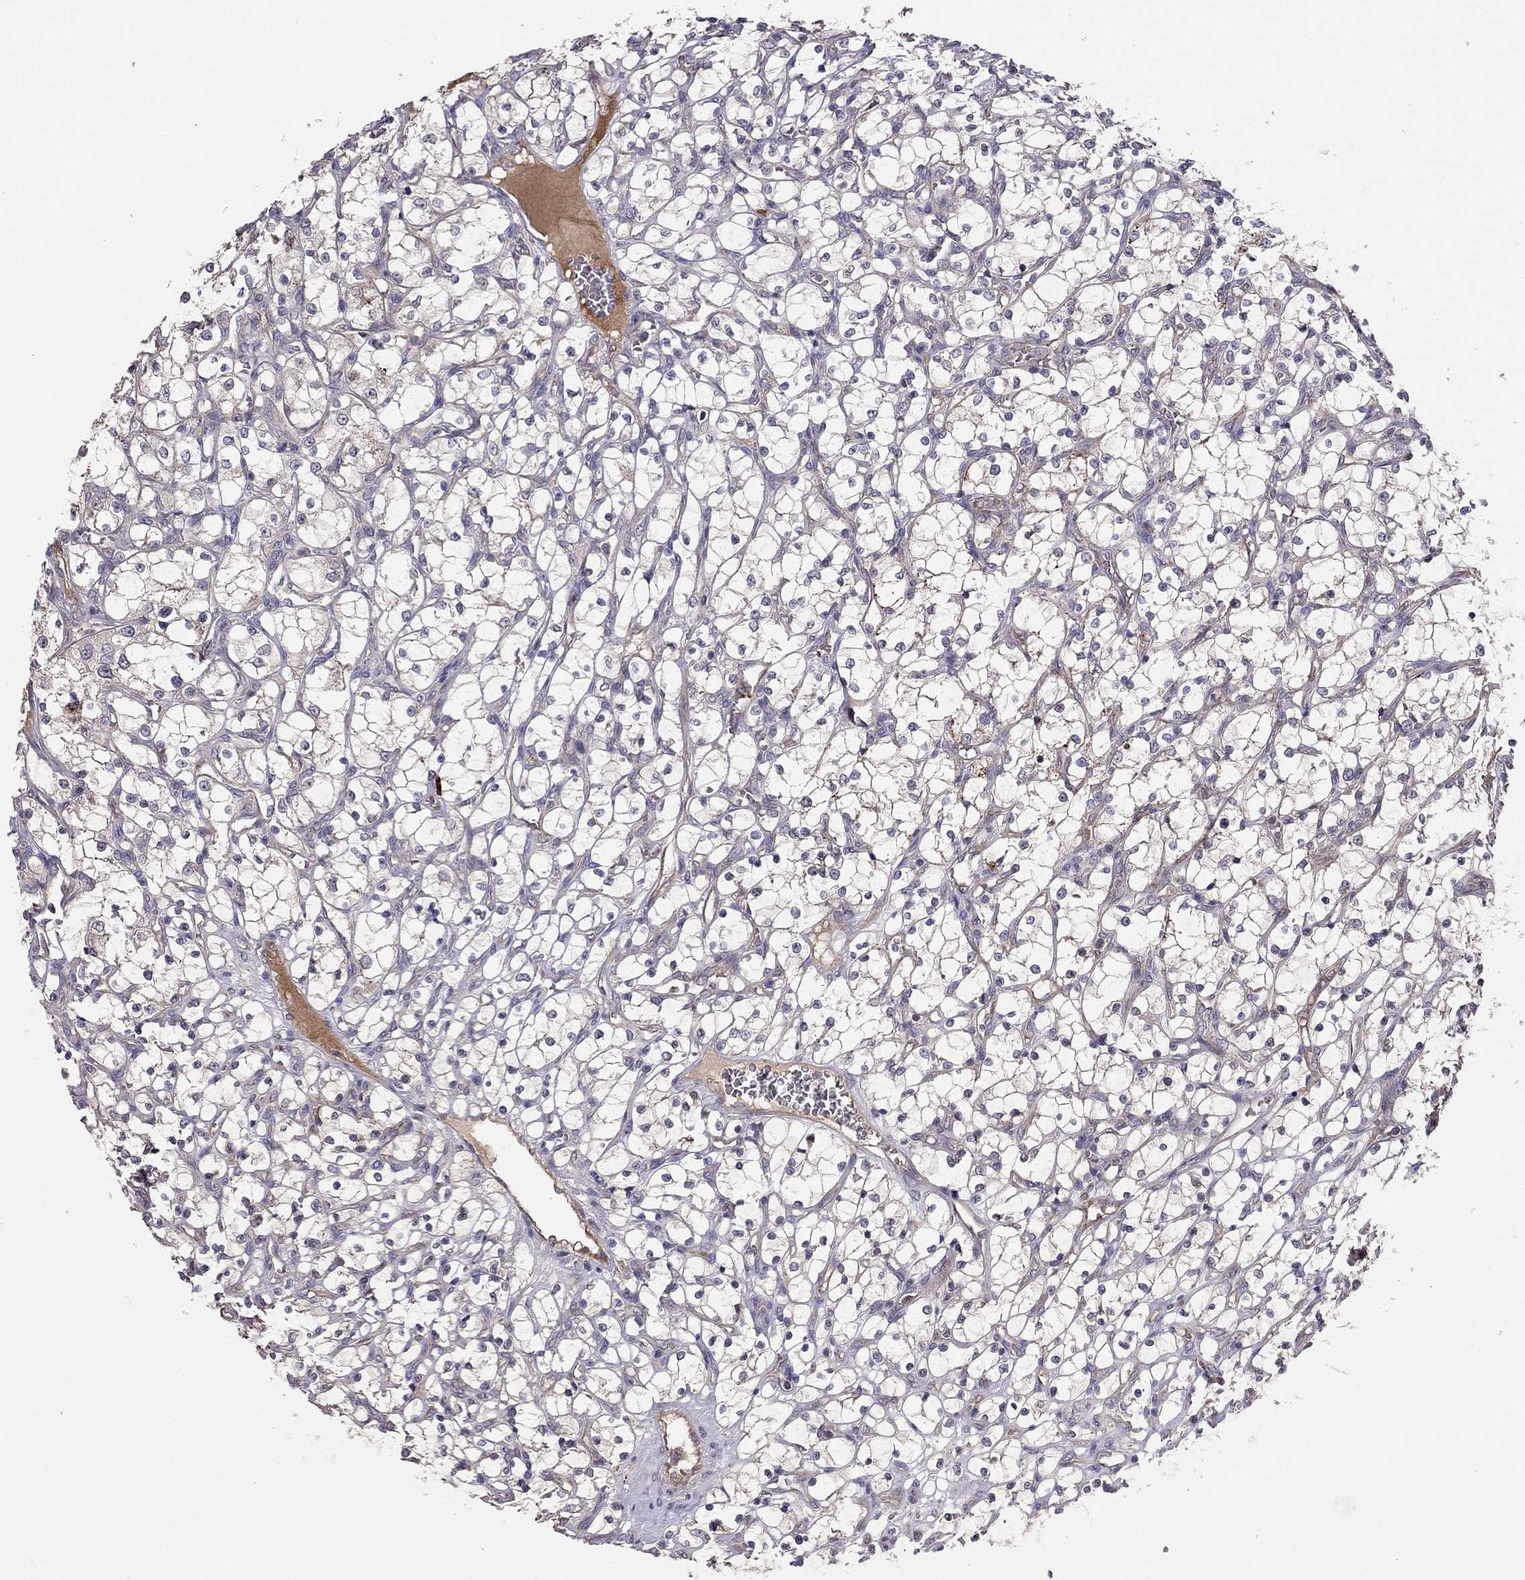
{"staining": {"intensity": "weak", "quantity": "<25%", "location": "cytoplasmic/membranous"}, "tissue": "renal cancer", "cell_type": "Tumor cells", "image_type": "cancer", "snomed": [{"axis": "morphology", "description": "Adenocarcinoma, NOS"}, {"axis": "topography", "description": "Kidney"}], "caption": "Tumor cells are negative for brown protein staining in renal cancer.", "gene": "PIK3CG", "patient": {"sex": "female", "age": 69}}